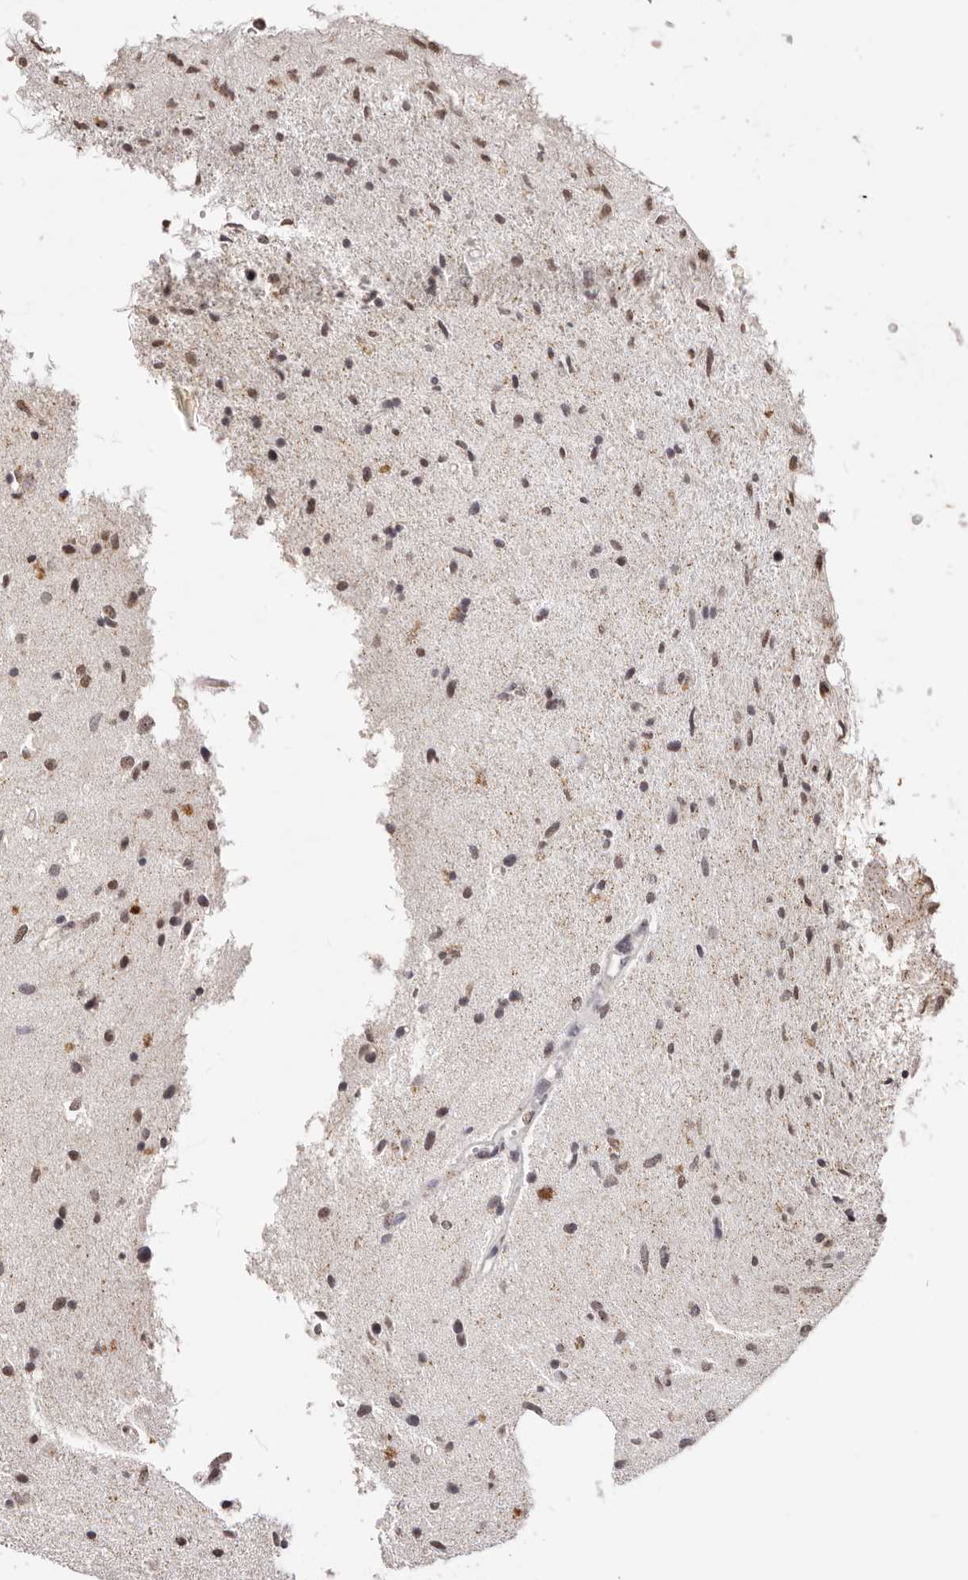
{"staining": {"intensity": "moderate", "quantity": ">75%", "location": "nuclear"}, "tissue": "glioma", "cell_type": "Tumor cells", "image_type": "cancer", "snomed": [{"axis": "morphology", "description": "Glioma, malignant, Low grade"}, {"axis": "topography", "description": "Brain"}], "caption": "Immunohistochemical staining of glioma displays medium levels of moderate nuclear positivity in about >75% of tumor cells.", "gene": "RPS6KA5", "patient": {"sex": "male", "age": 77}}